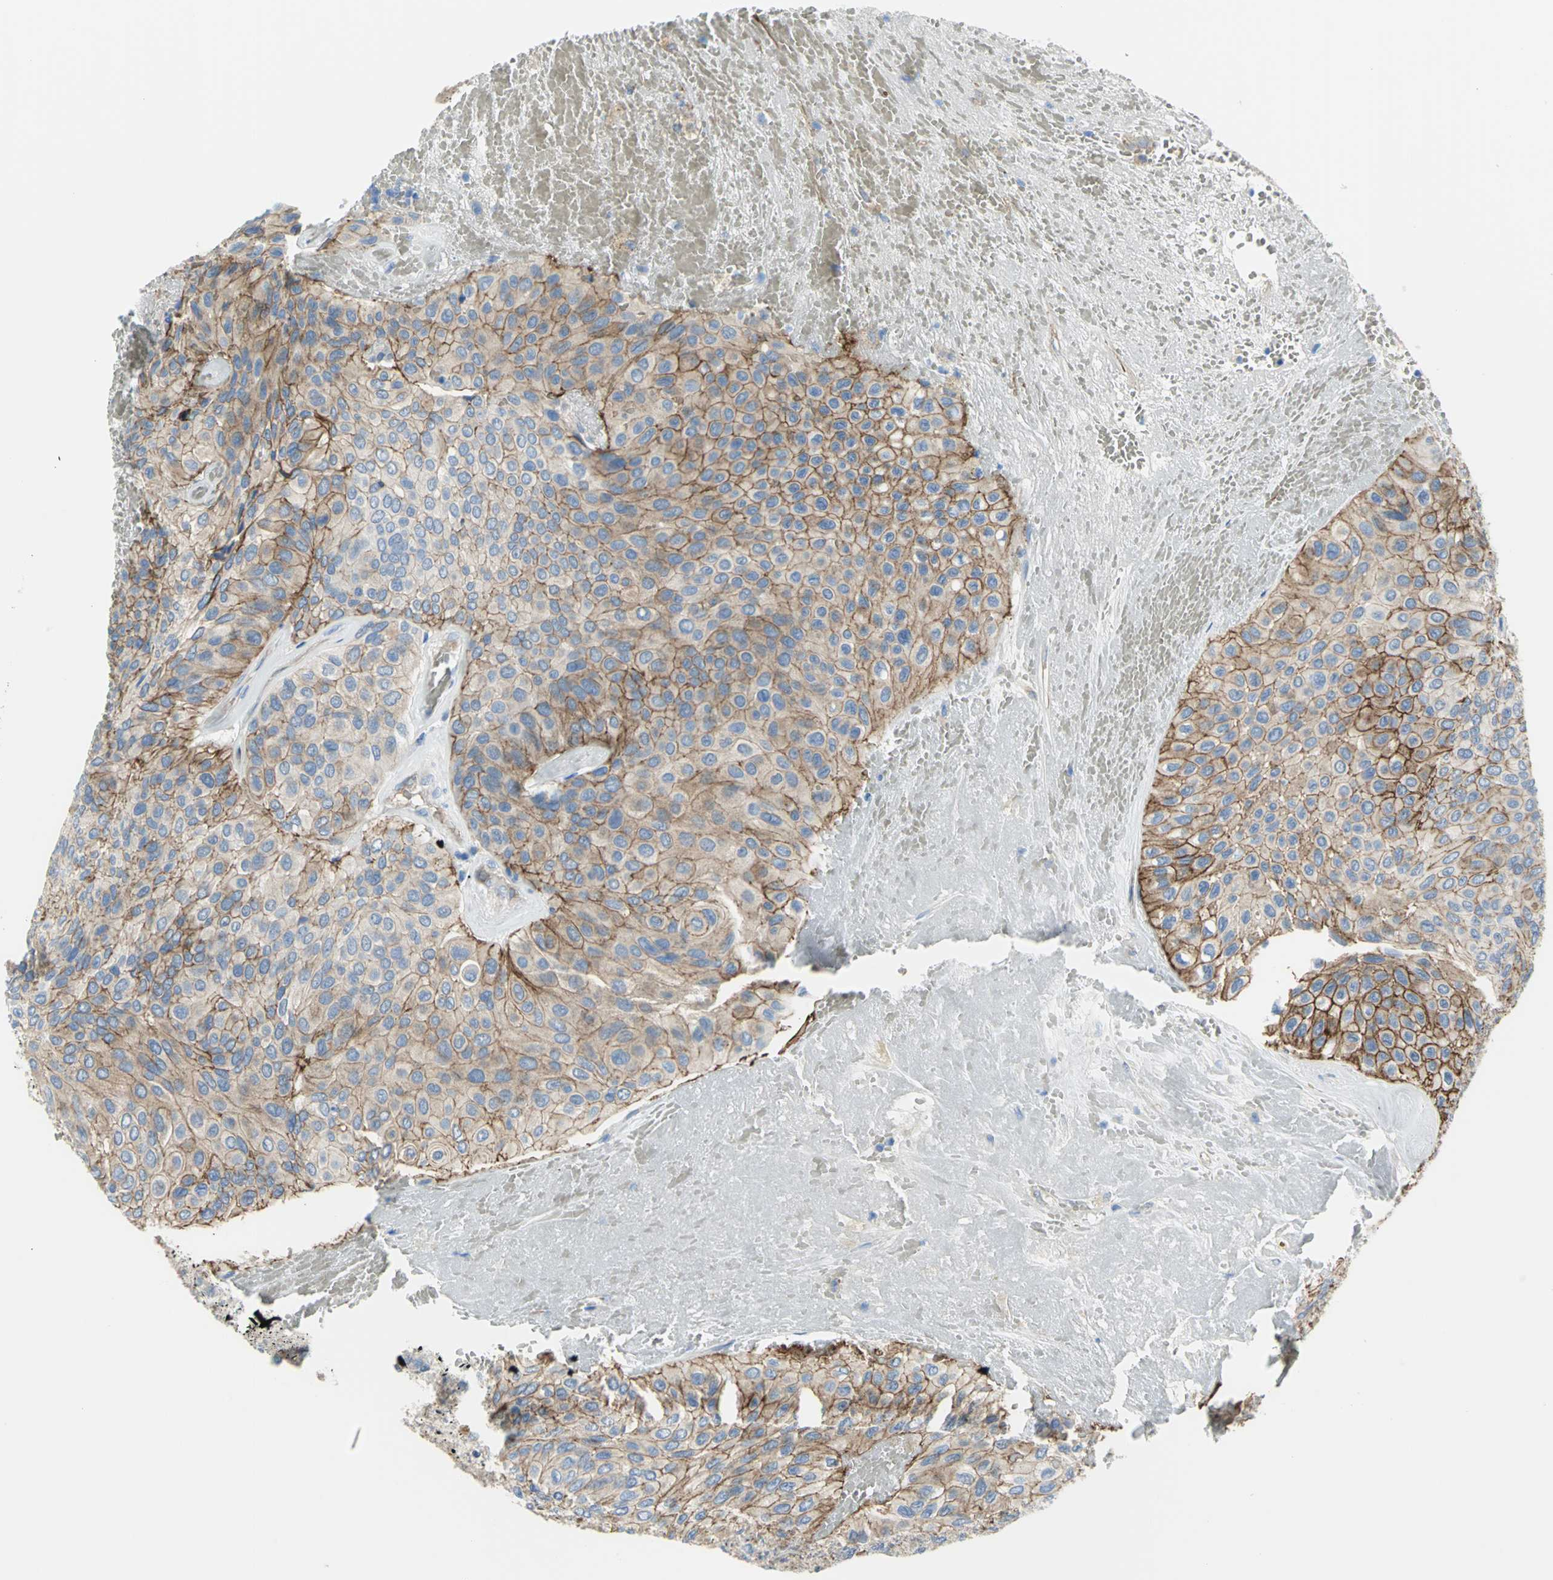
{"staining": {"intensity": "moderate", "quantity": ">75%", "location": "cytoplasmic/membranous"}, "tissue": "urothelial cancer", "cell_type": "Tumor cells", "image_type": "cancer", "snomed": [{"axis": "morphology", "description": "Urothelial carcinoma, High grade"}, {"axis": "topography", "description": "Urinary bladder"}], "caption": "Immunohistochemistry (DAB) staining of urothelial cancer demonstrates moderate cytoplasmic/membranous protein positivity in approximately >75% of tumor cells.", "gene": "FLNB", "patient": {"sex": "male", "age": 66}}